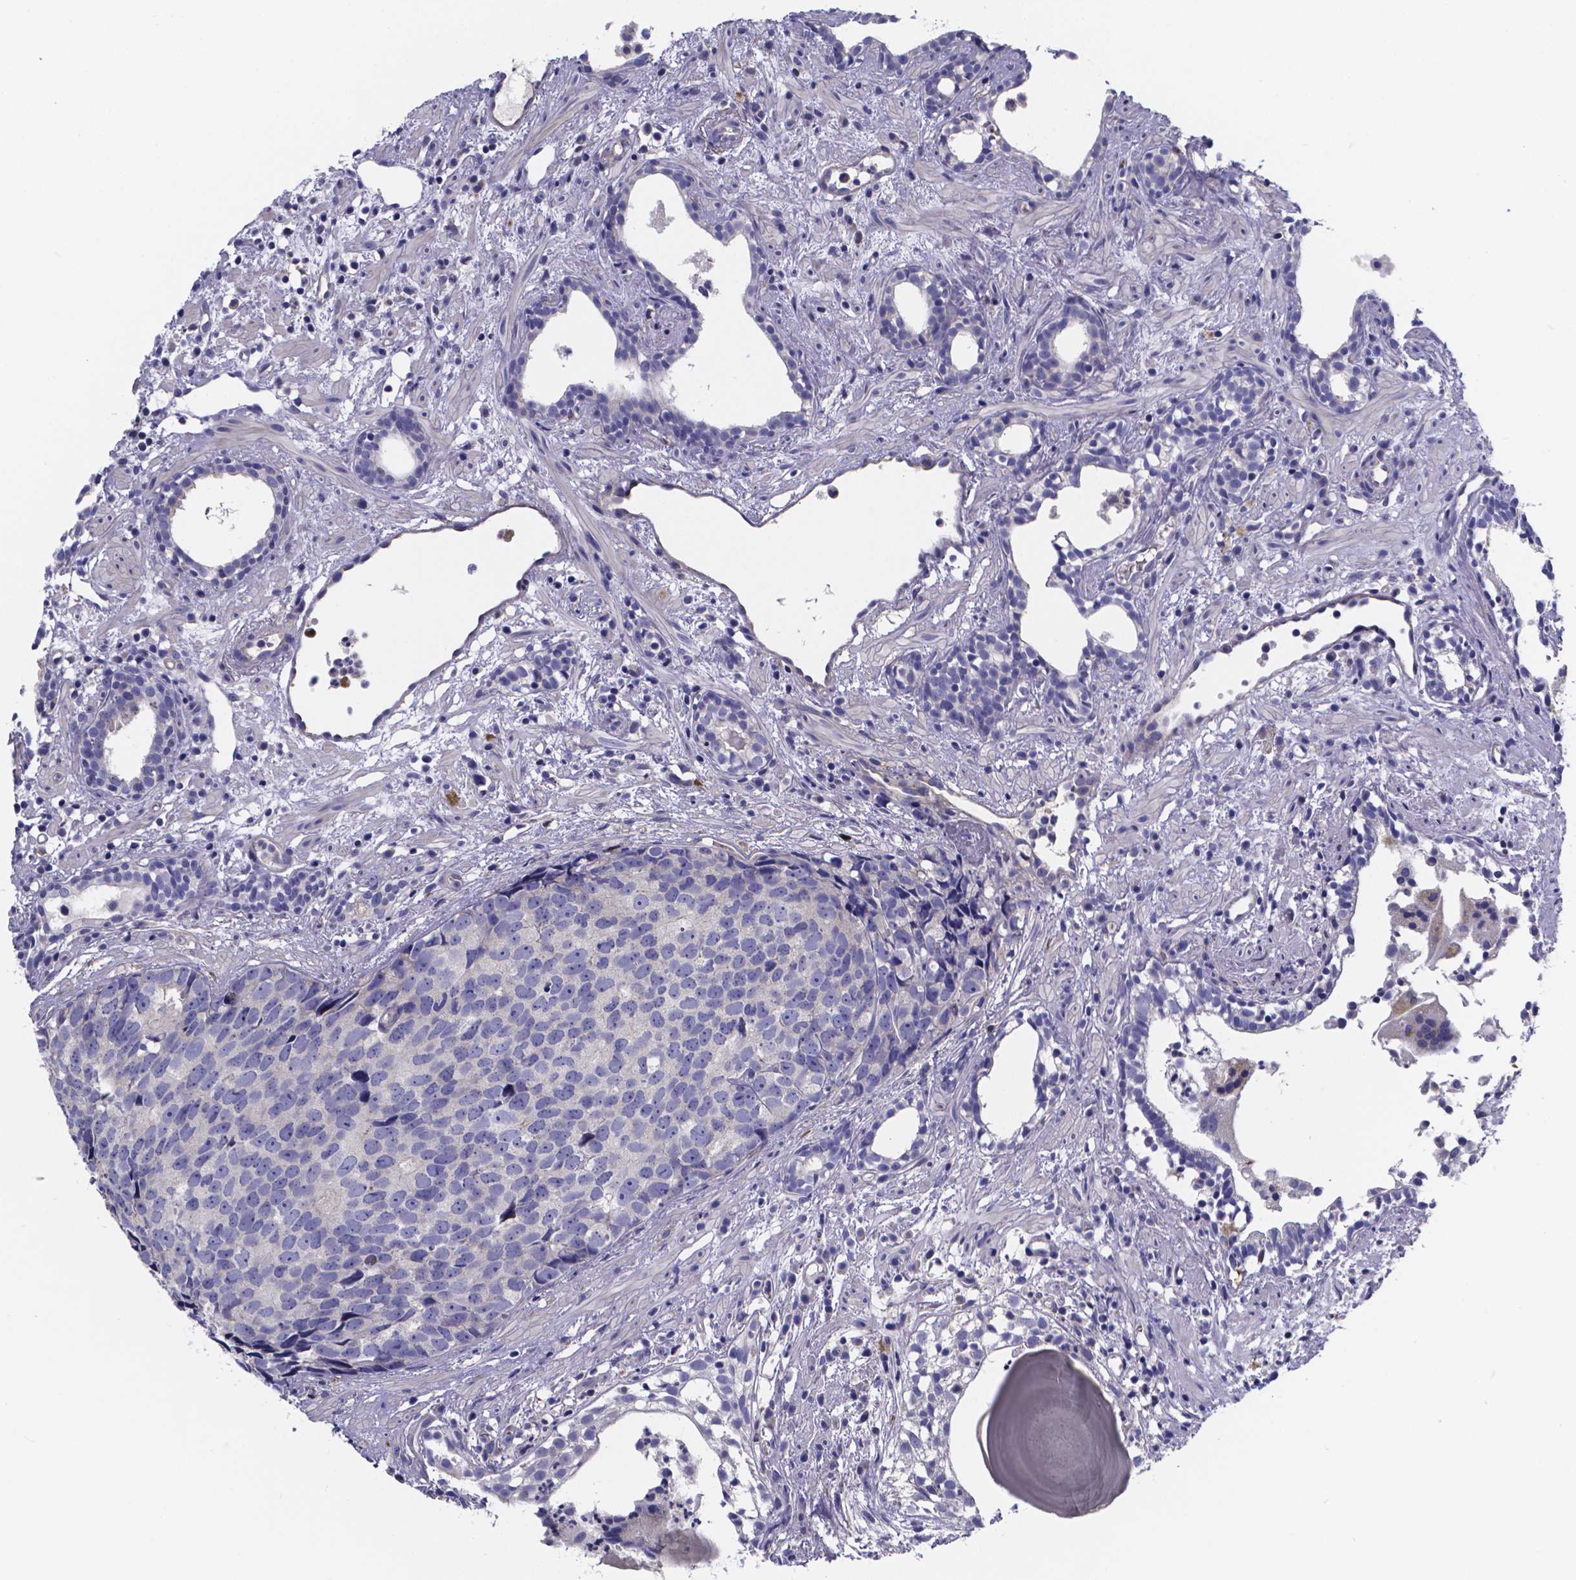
{"staining": {"intensity": "negative", "quantity": "none", "location": "none"}, "tissue": "prostate cancer", "cell_type": "Tumor cells", "image_type": "cancer", "snomed": [{"axis": "morphology", "description": "Adenocarcinoma, High grade"}, {"axis": "topography", "description": "Prostate"}], "caption": "Prostate adenocarcinoma (high-grade) was stained to show a protein in brown. There is no significant positivity in tumor cells.", "gene": "SFRP4", "patient": {"sex": "male", "age": 83}}